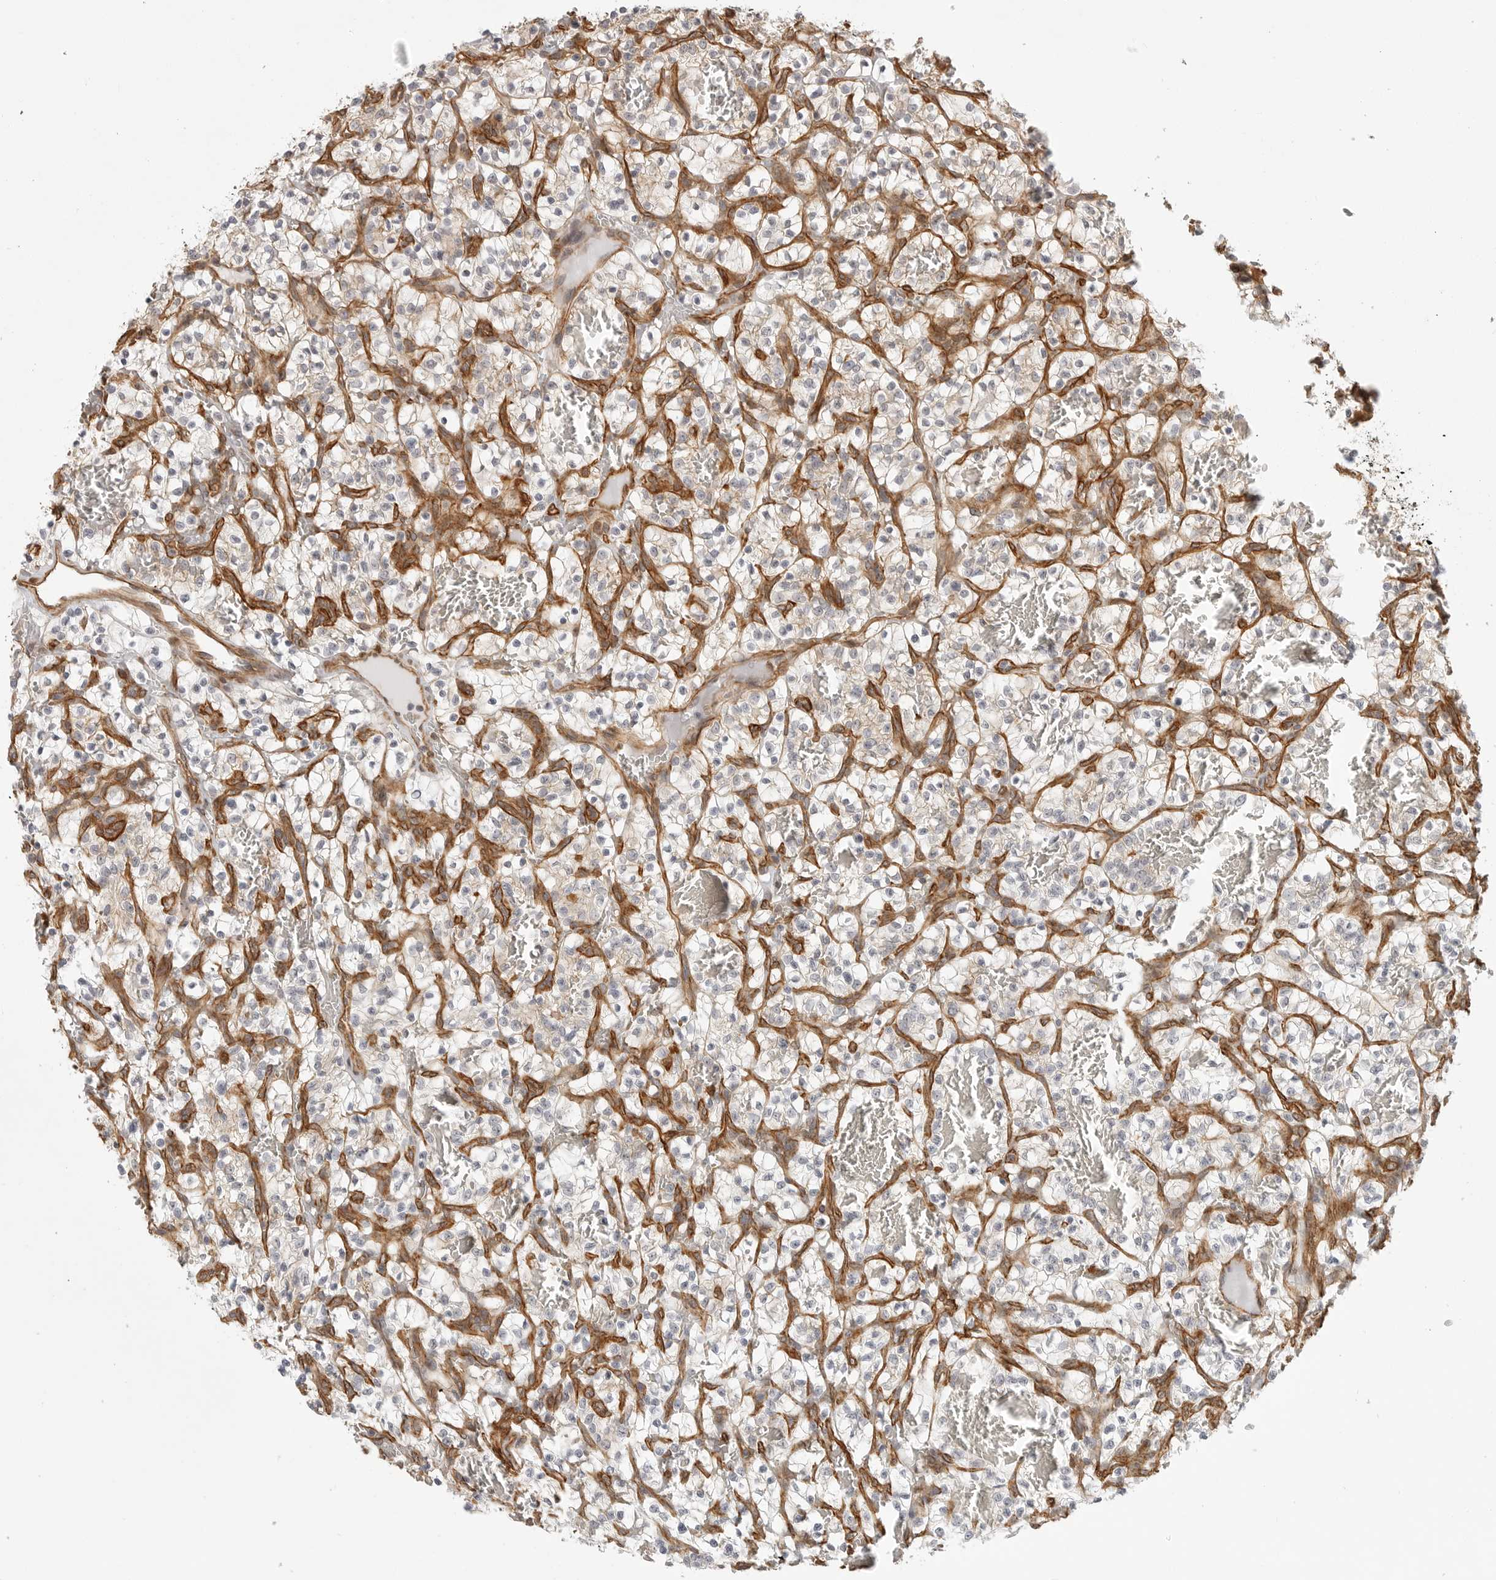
{"staining": {"intensity": "negative", "quantity": "none", "location": "none"}, "tissue": "renal cancer", "cell_type": "Tumor cells", "image_type": "cancer", "snomed": [{"axis": "morphology", "description": "Adenocarcinoma, NOS"}, {"axis": "topography", "description": "Kidney"}], "caption": "Tumor cells are negative for protein expression in human renal cancer (adenocarcinoma).", "gene": "ATOH7", "patient": {"sex": "female", "age": 57}}